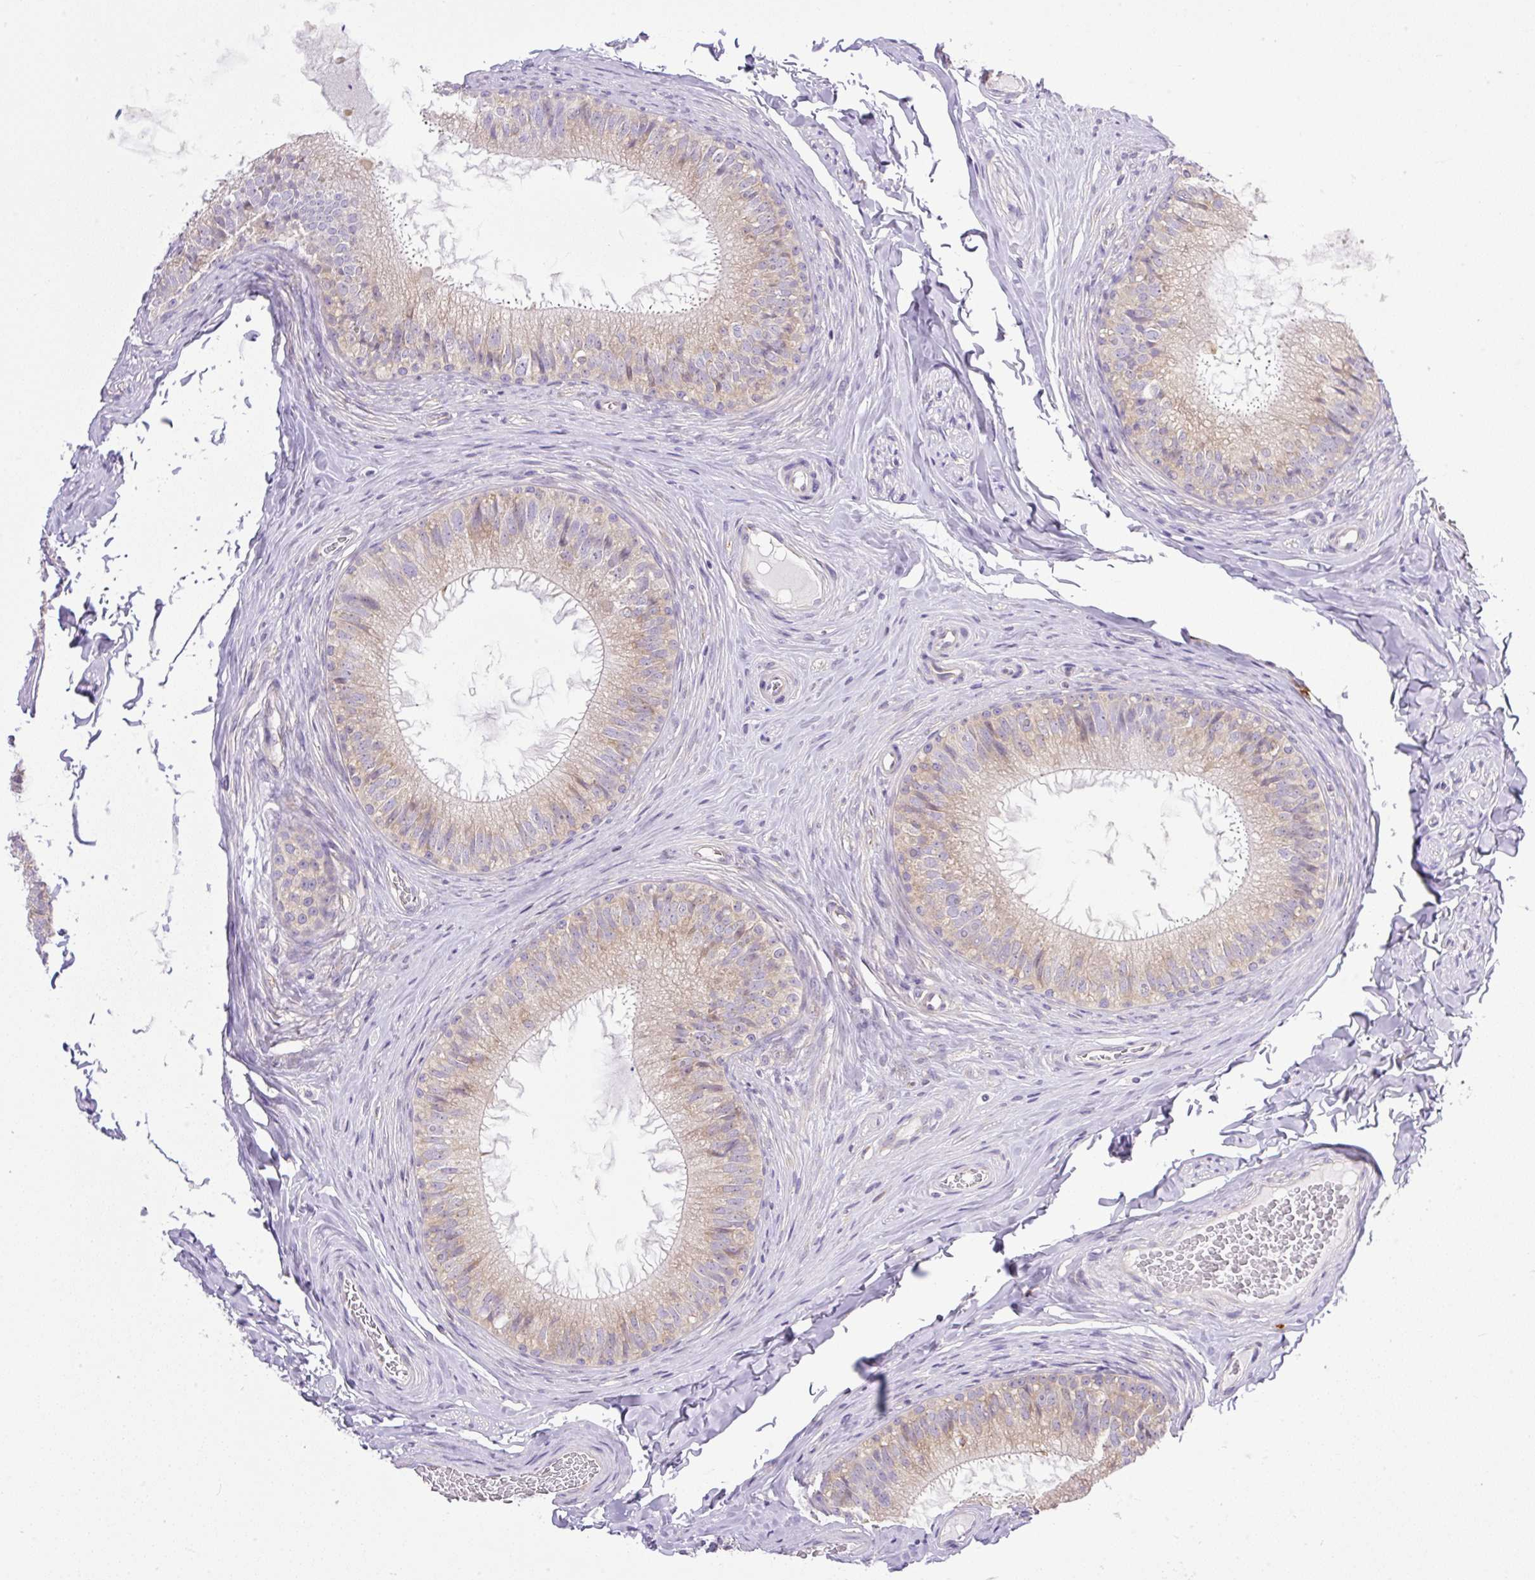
{"staining": {"intensity": "weak", "quantity": "25%-75%", "location": "cytoplasmic/membranous"}, "tissue": "epididymis", "cell_type": "Glandular cells", "image_type": "normal", "snomed": [{"axis": "morphology", "description": "Normal tissue, NOS"}, {"axis": "topography", "description": "Epididymis"}], "caption": "A brown stain labels weak cytoplasmic/membranous positivity of a protein in glandular cells of unremarkable human epididymis. (DAB IHC, brown staining for protein, blue staining for nuclei).", "gene": "CAMK2A", "patient": {"sex": "male", "age": 34}}